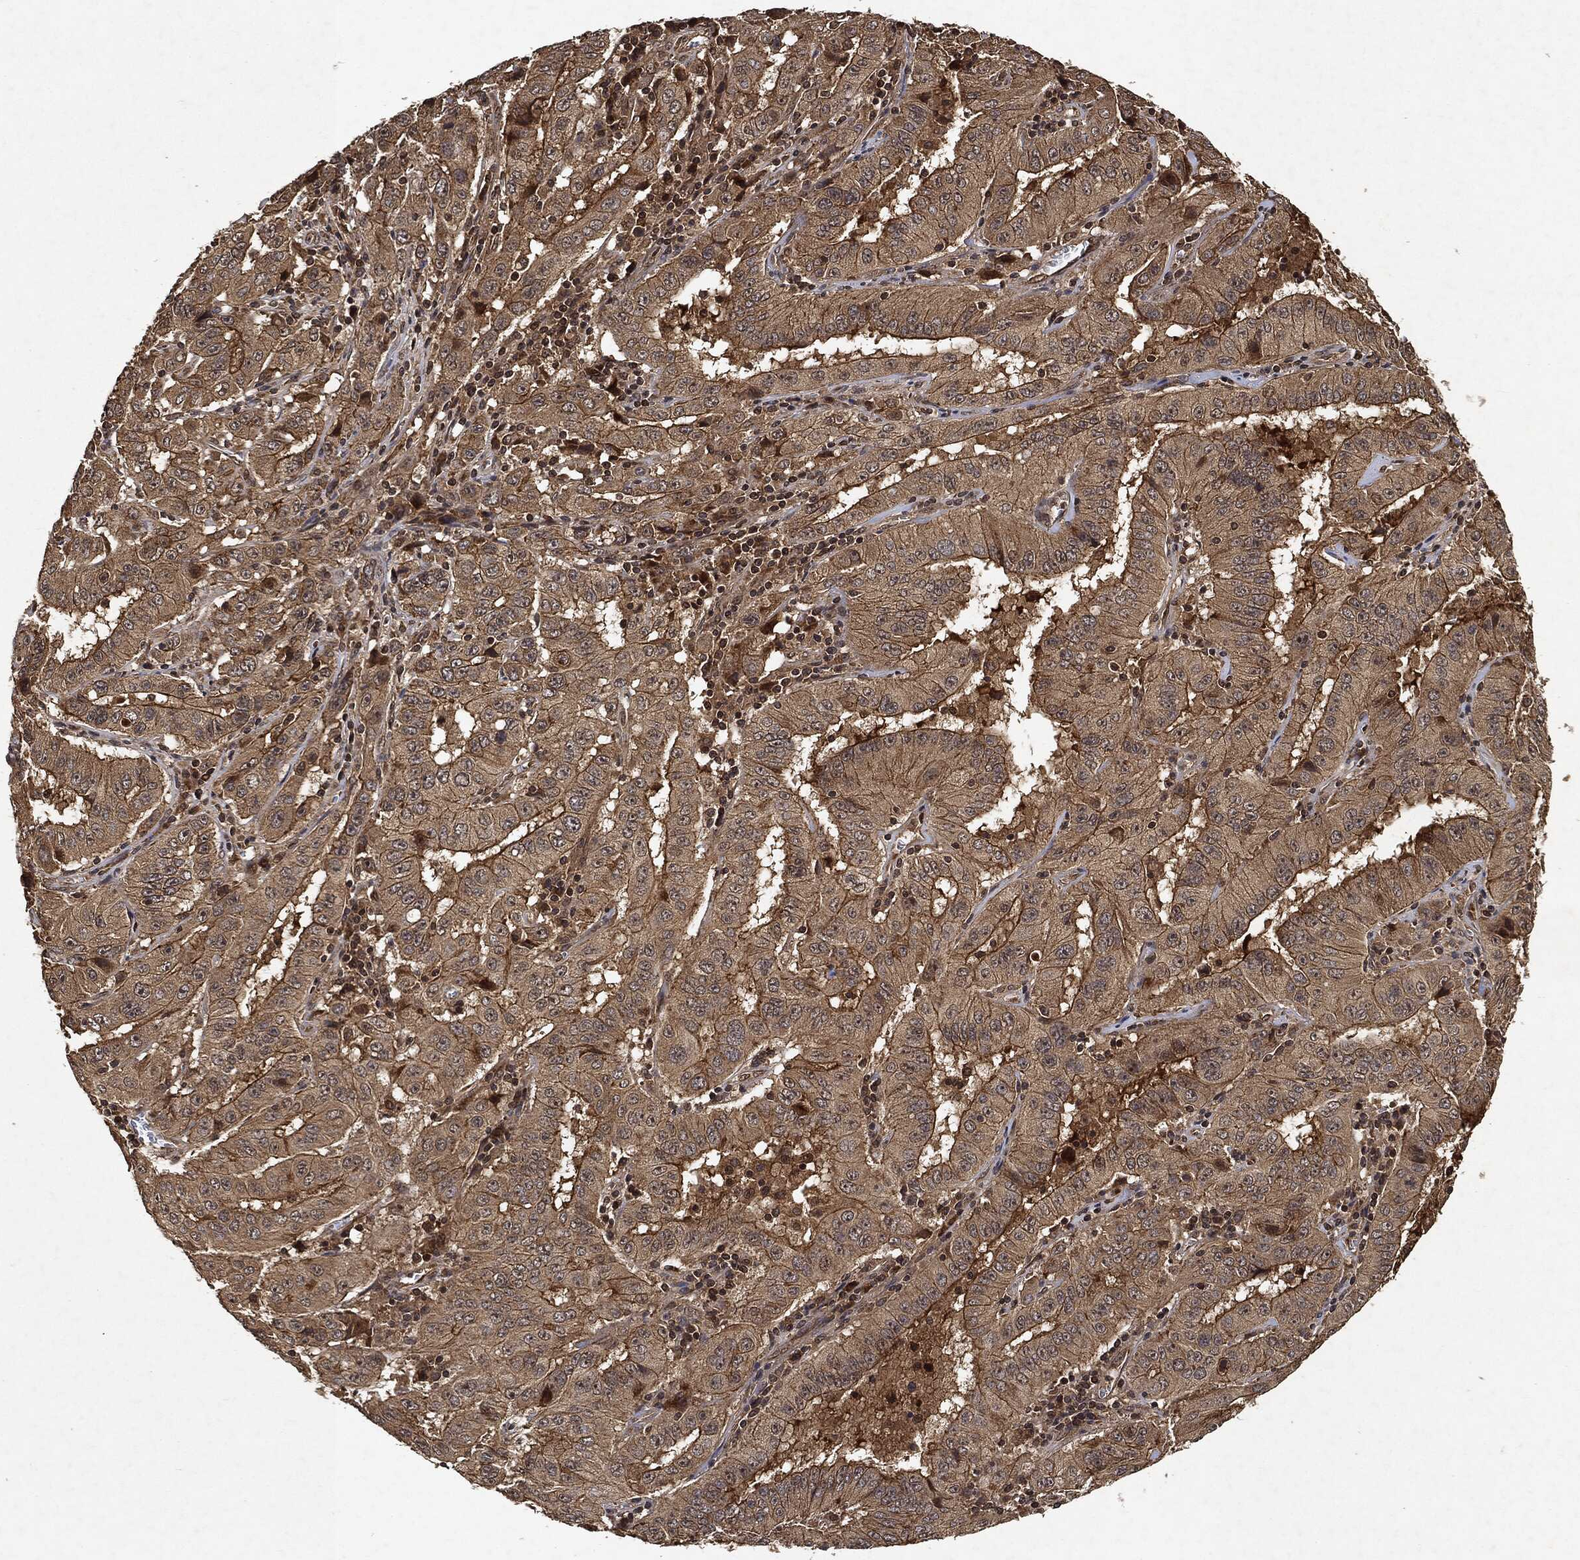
{"staining": {"intensity": "moderate", "quantity": ">75%", "location": "cytoplasmic/membranous"}, "tissue": "pancreatic cancer", "cell_type": "Tumor cells", "image_type": "cancer", "snomed": [{"axis": "morphology", "description": "Adenocarcinoma, NOS"}, {"axis": "topography", "description": "Pancreas"}], "caption": "This micrograph shows immunohistochemistry (IHC) staining of human pancreatic cancer, with medium moderate cytoplasmic/membranous staining in about >75% of tumor cells.", "gene": "ZNF226", "patient": {"sex": "male", "age": 63}}